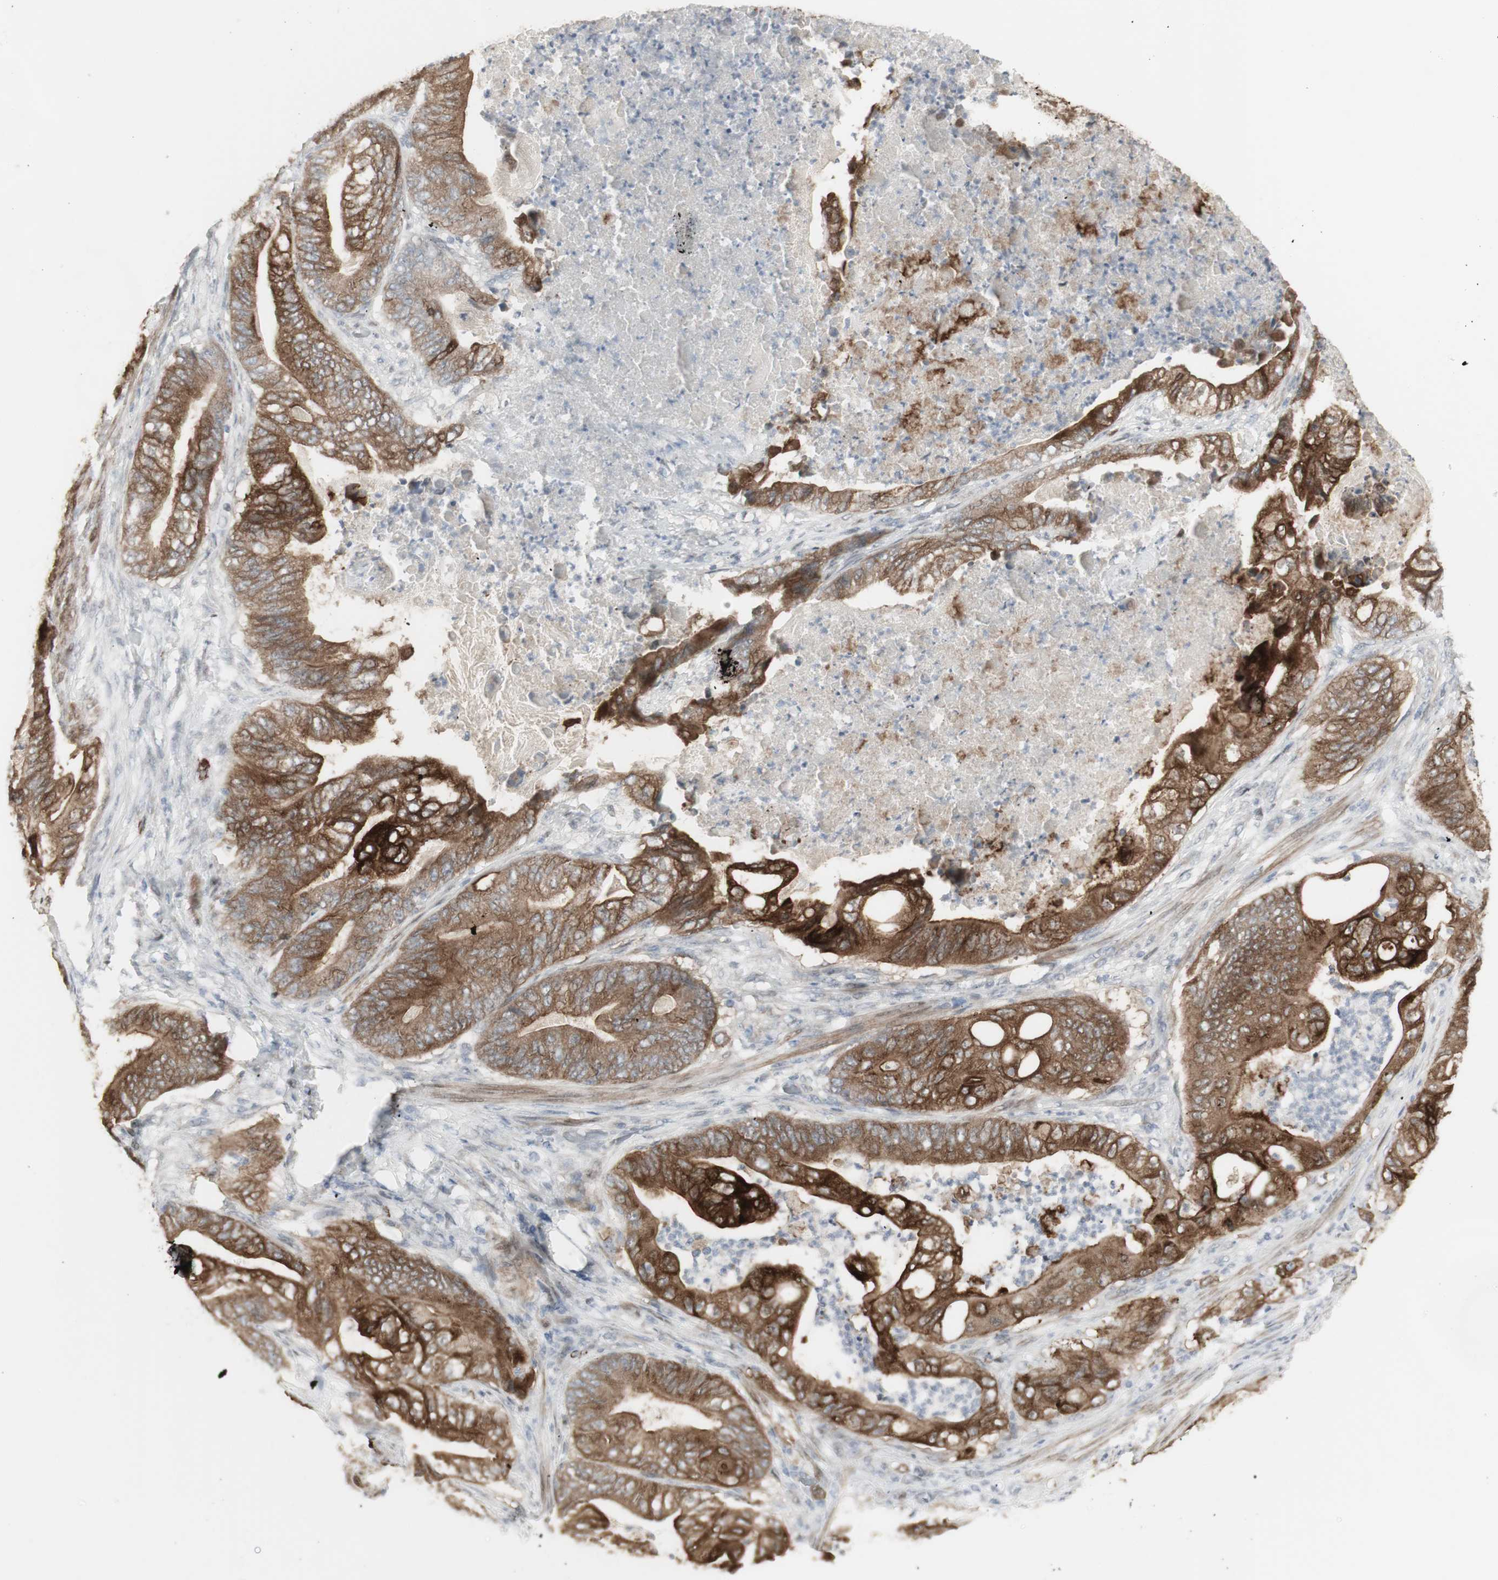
{"staining": {"intensity": "strong", "quantity": ">75%", "location": "cytoplasmic/membranous"}, "tissue": "stomach cancer", "cell_type": "Tumor cells", "image_type": "cancer", "snomed": [{"axis": "morphology", "description": "Adenocarcinoma, NOS"}, {"axis": "topography", "description": "Stomach"}], "caption": "Stomach cancer (adenocarcinoma) stained with IHC shows strong cytoplasmic/membranous expression in approximately >75% of tumor cells.", "gene": "C1orf116", "patient": {"sex": "female", "age": 73}}